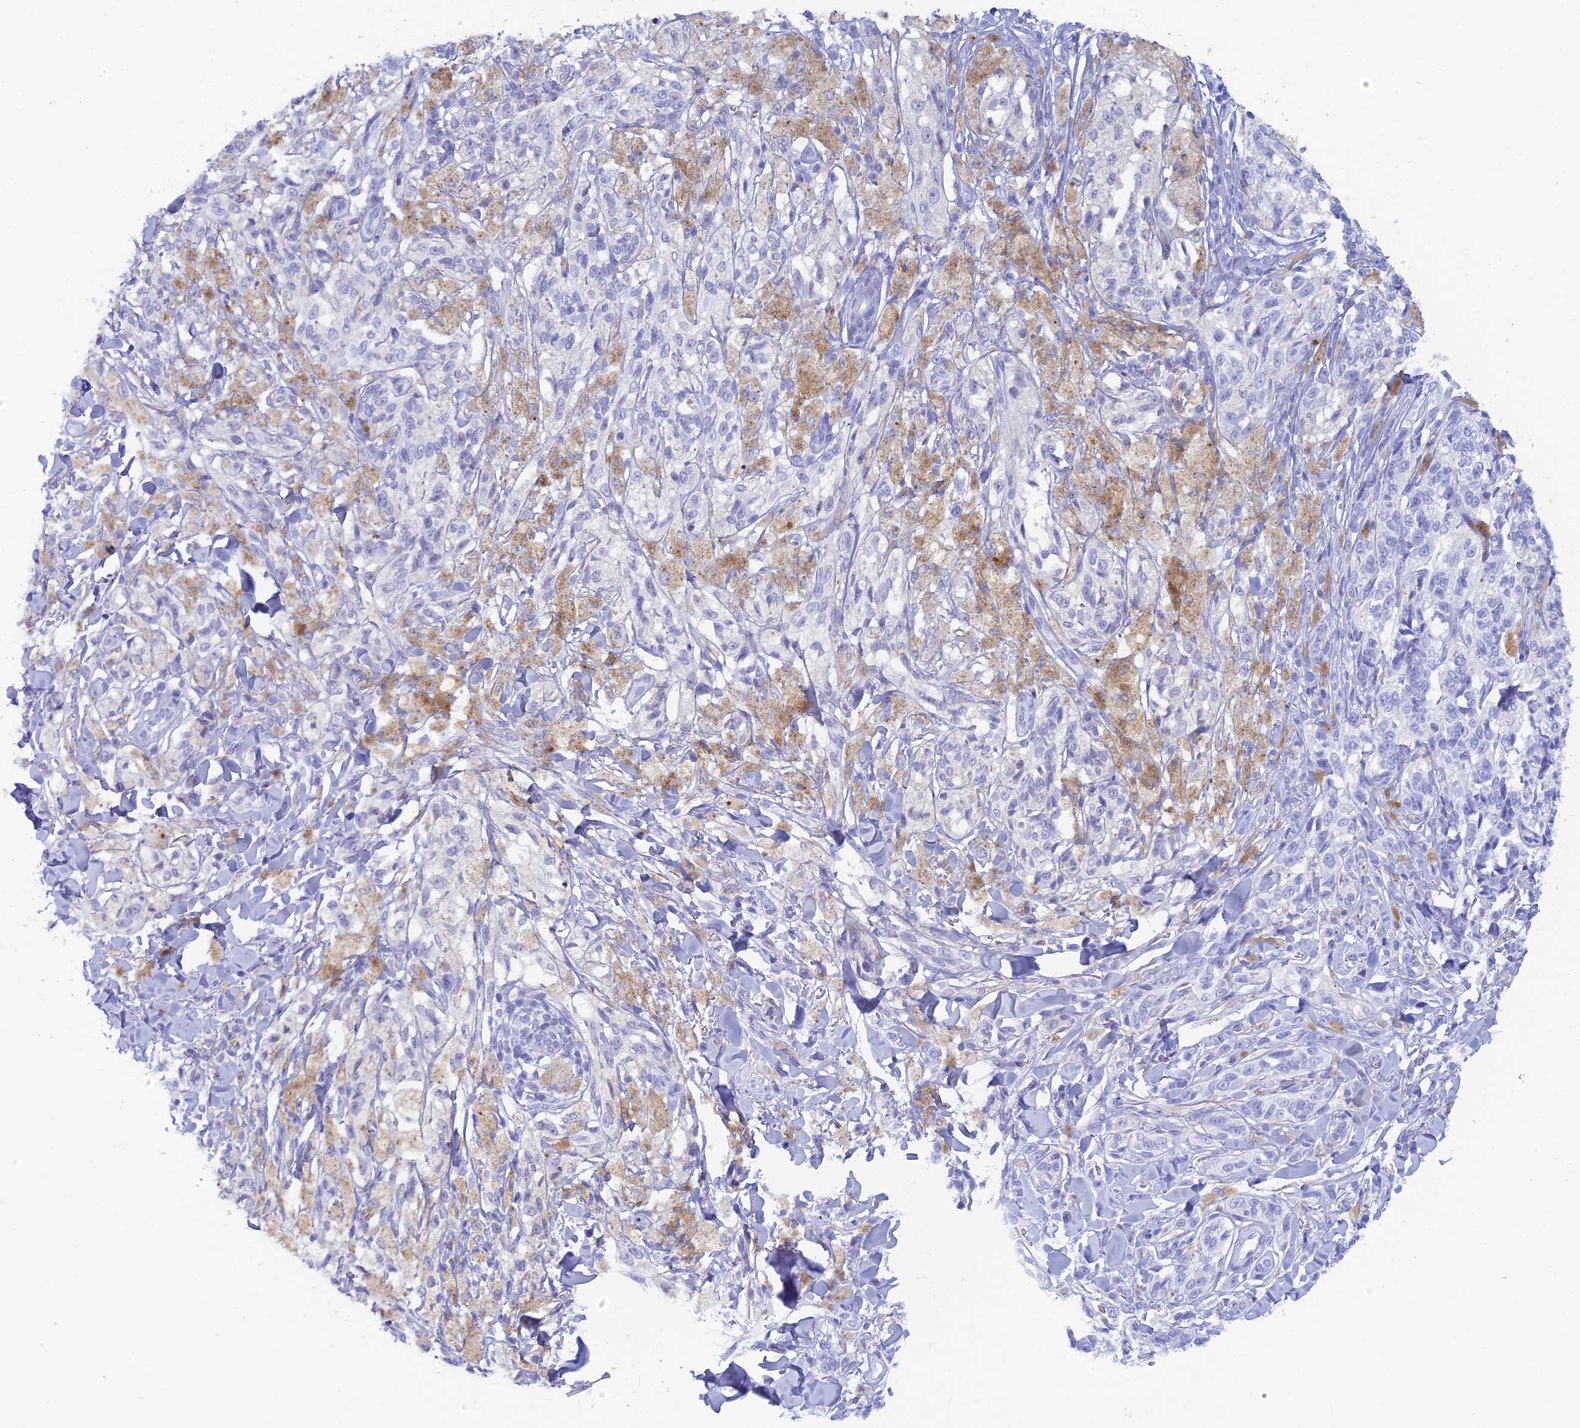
{"staining": {"intensity": "negative", "quantity": "none", "location": "none"}, "tissue": "melanoma", "cell_type": "Tumor cells", "image_type": "cancer", "snomed": [{"axis": "morphology", "description": "Malignant melanoma, NOS"}, {"axis": "topography", "description": "Skin of upper extremity"}], "caption": "There is no significant staining in tumor cells of malignant melanoma.", "gene": "REG1A", "patient": {"sex": "male", "age": 40}}